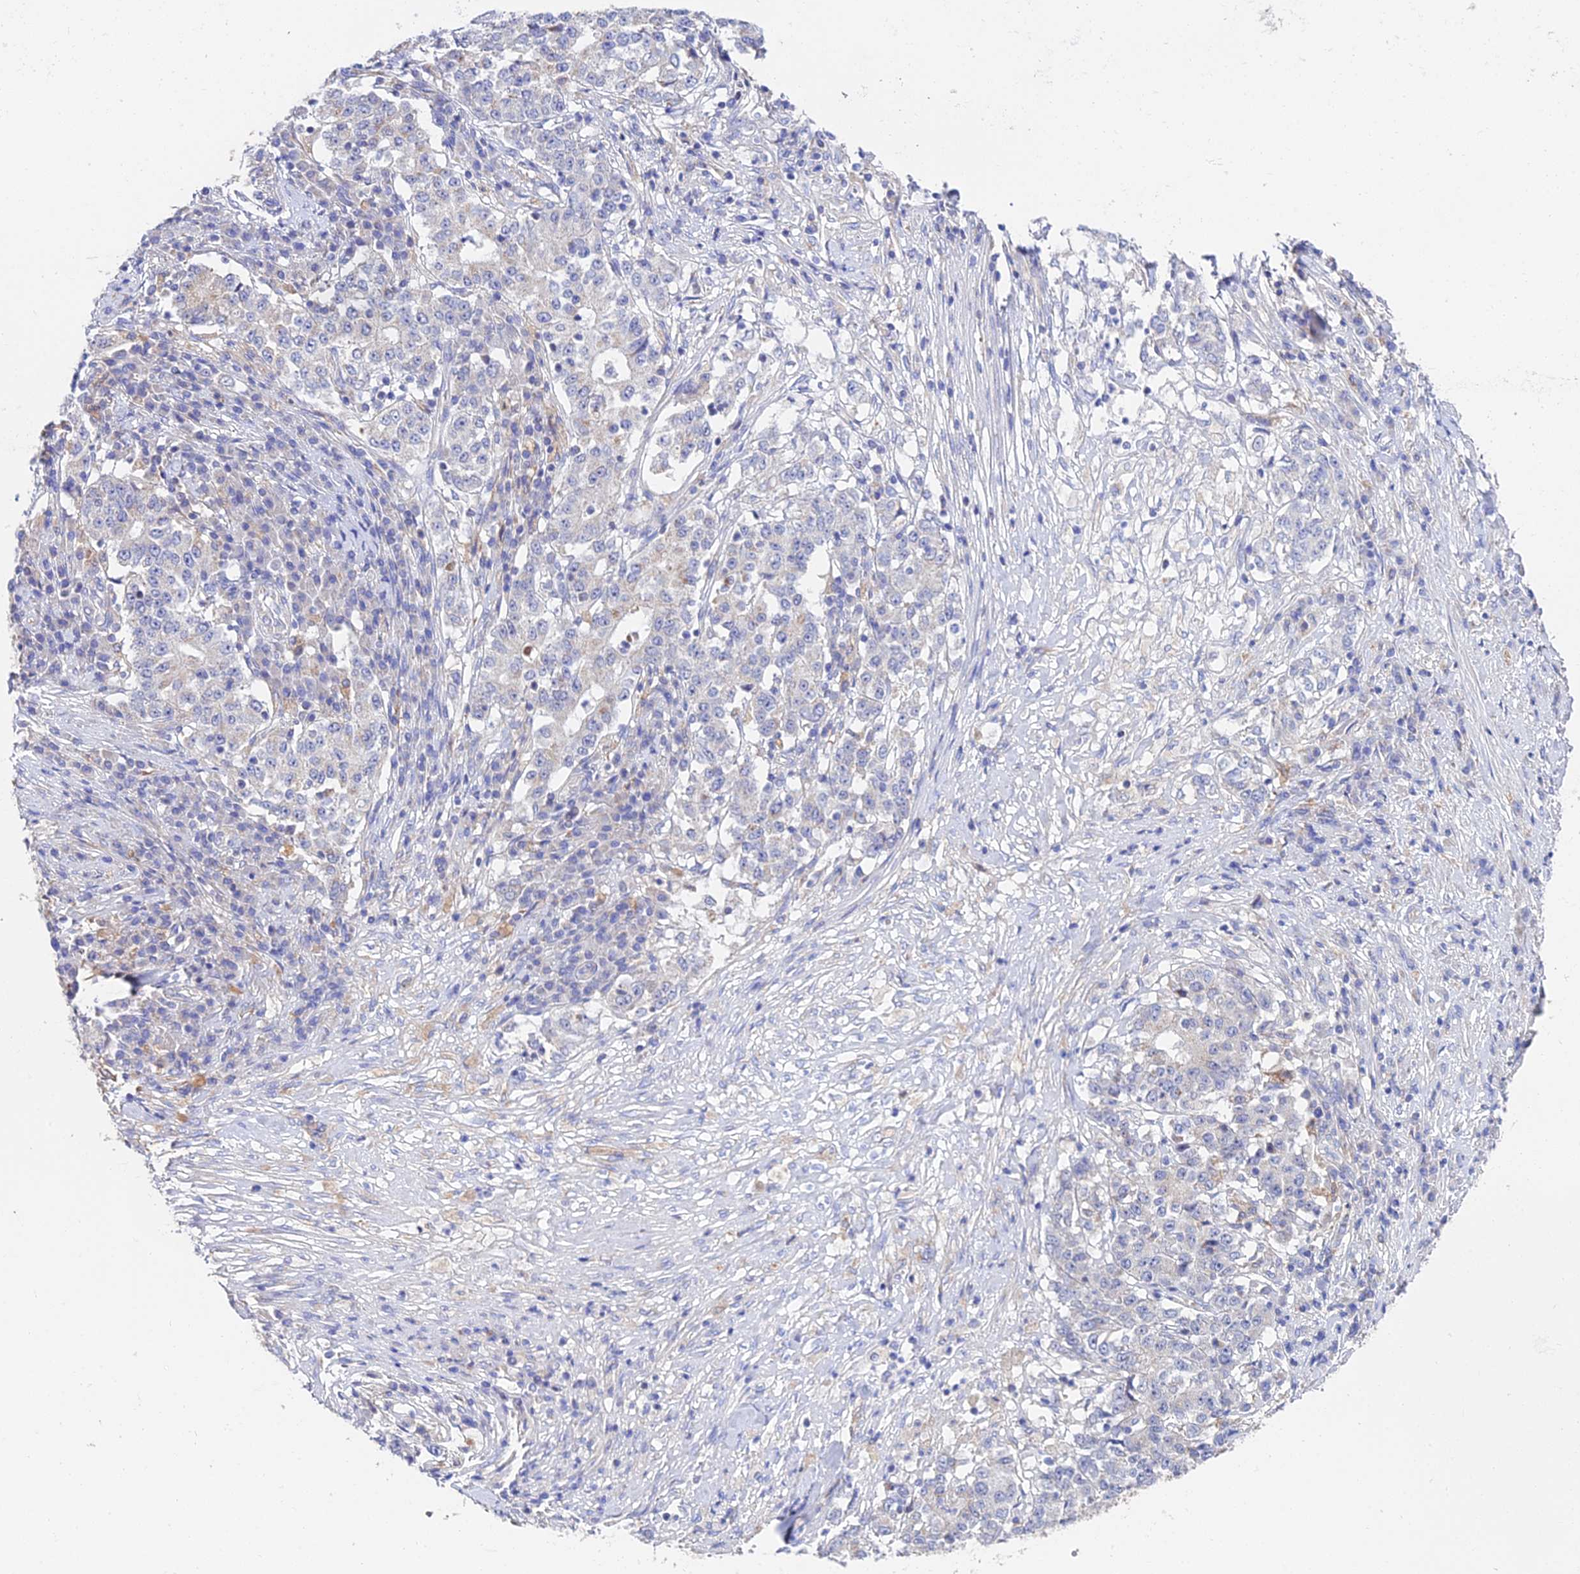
{"staining": {"intensity": "negative", "quantity": "none", "location": "none"}, "tissue": "stomach cancer", "cell_type": "Tumor cells", "image_type": "cancer", "snomed": [{"axis": "morphology", "description": "Adenocarcinoma, NOS"}, {"axis": "topography", "description": "Stomach"}], "caption": "This micrograph is of stomach cancer (adenocarcinoma) stained with IHC to label a protein in brown with the nuclei are counter-stained blue. There is no expression in tumor cells.", "gene": "PPP2R2C", "patient": {"sex": "male", "age": 59}}